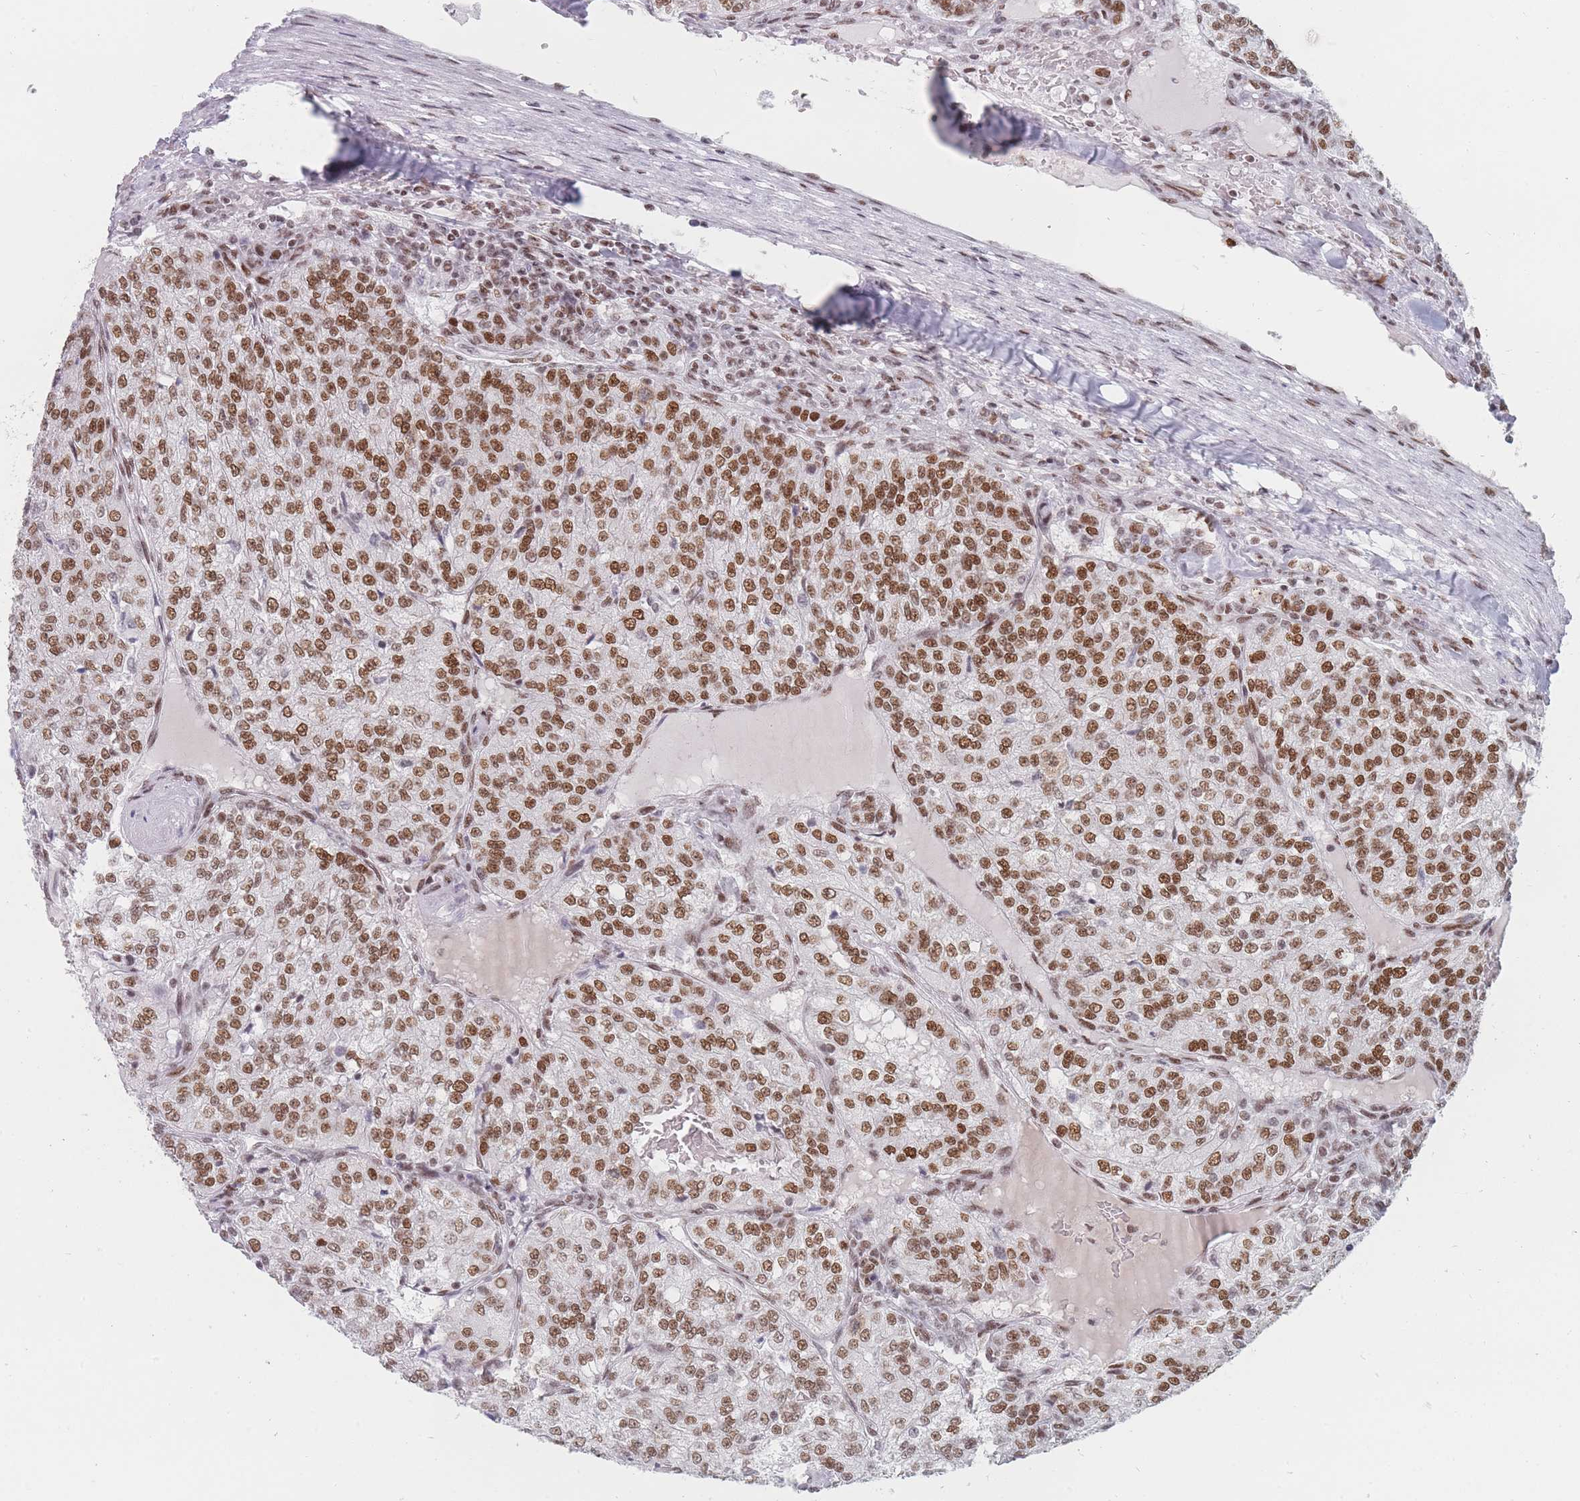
{"staining": {"intensity": "moderate", "quantity": ">75%", "location": "nuclear"}, "tissue": "renal cancer", "cell_type": "Tumor cells", "image_type": "cancer", "snomed": [{"axis": "morphology", "description": "Adenocarcinoma, NOS"}, {"axis": "topography", "description": "Kidney"}], "caption": "About >75% of tumor cells in human renal adenocarcinoma exhibit moderate nuclear protein expression as visualized by brown immunohistochemical staining.", "gene": "SAFB2", "patient": {"sex": "female", "age": 63}}